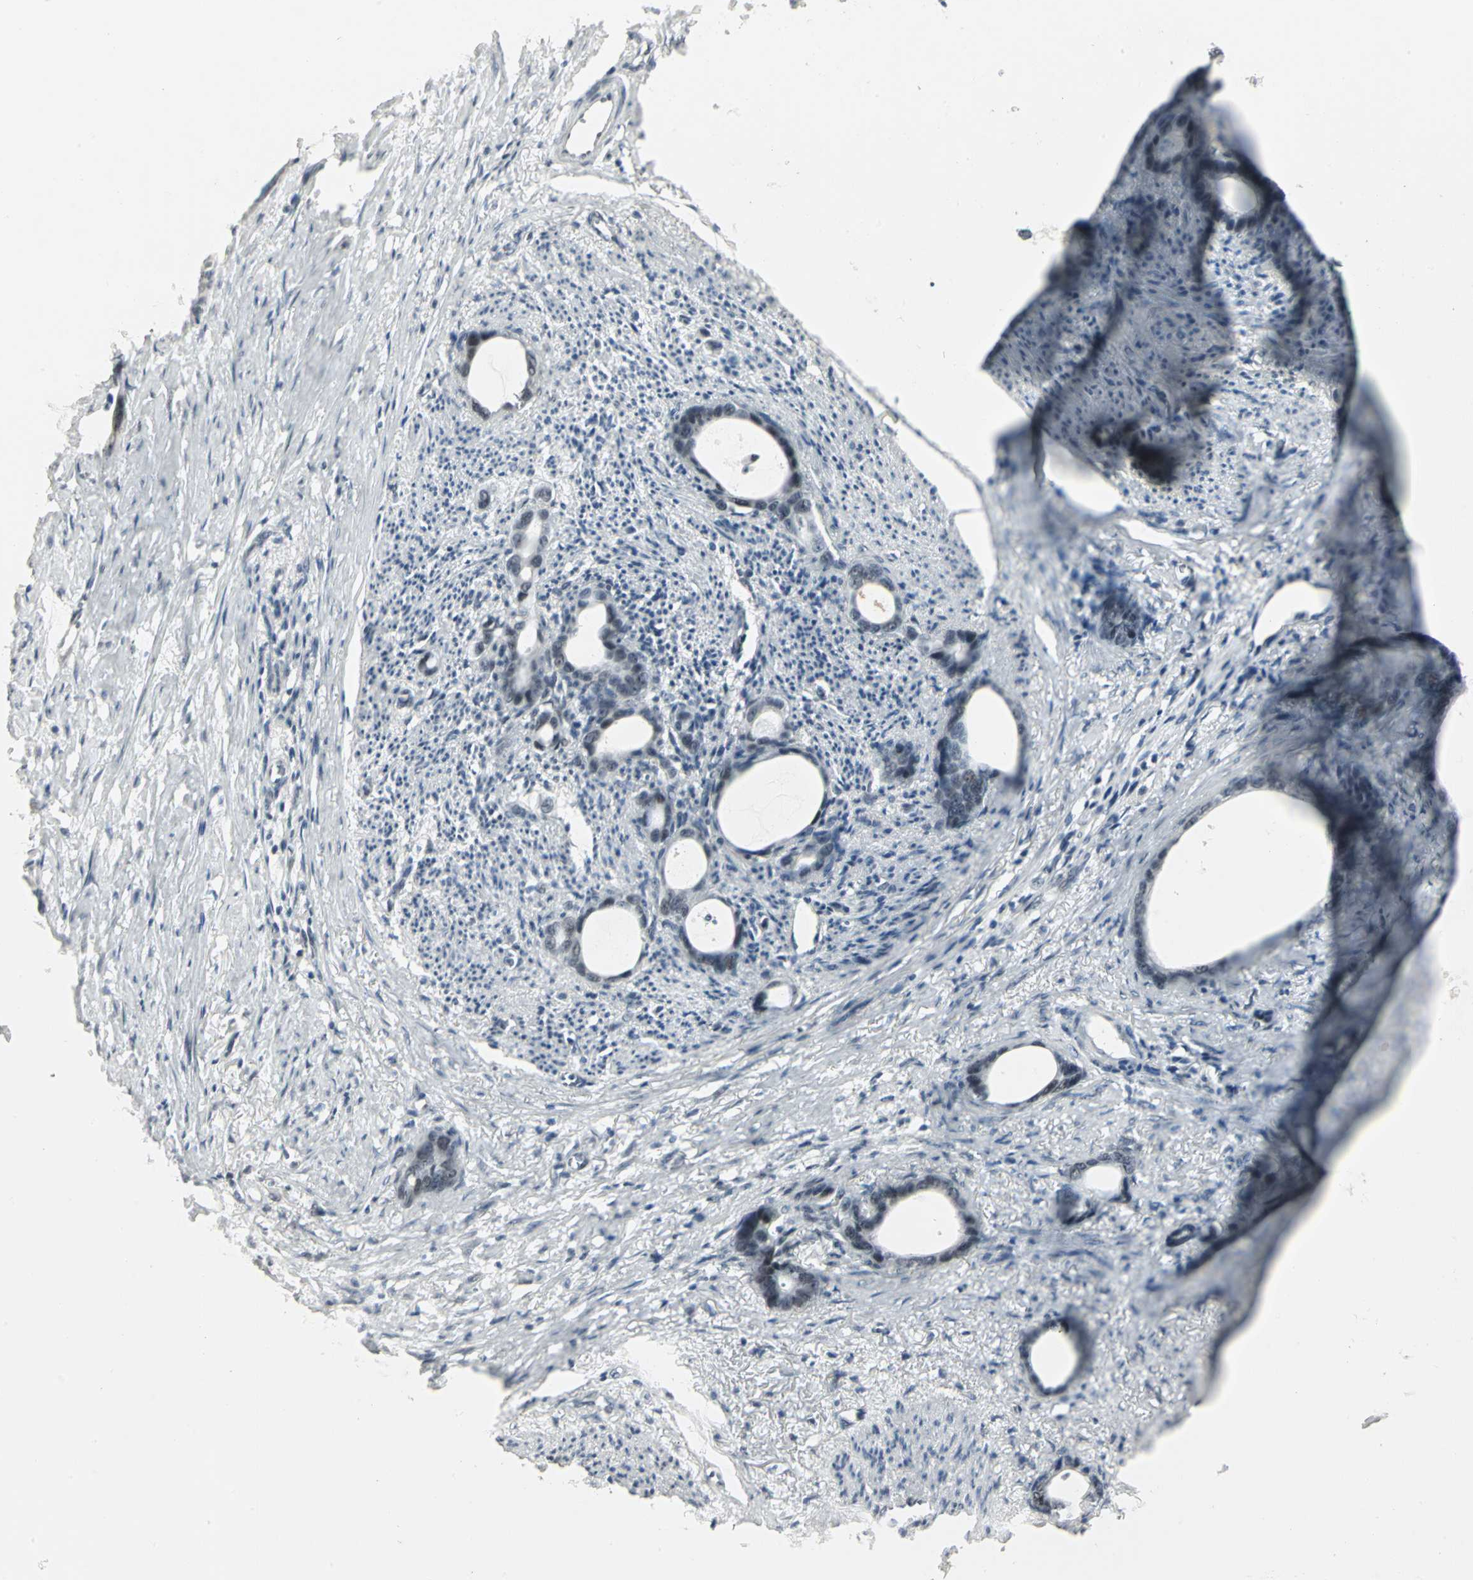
{"staining": {"intensity": "strong", "quantity": "25%-75%", "location": "nuclear"}, "tissue": "stomach cancer", "cell_type": "Tumor cells", "image_type": "cancer", "snomed": [{"axis": "morphology", "description": "Adenocarcinoma, NOS"}, {"axis": "topography", "description": "Stomach"}], "caption": "Immunohistochemical staining of stomach adenocarcinoma demonstrates strong nuclear protein expression in approximately 25%-75% of tumor cells.", "gene": "CBX3", "patient": {"sex": "female", "age": 75}}